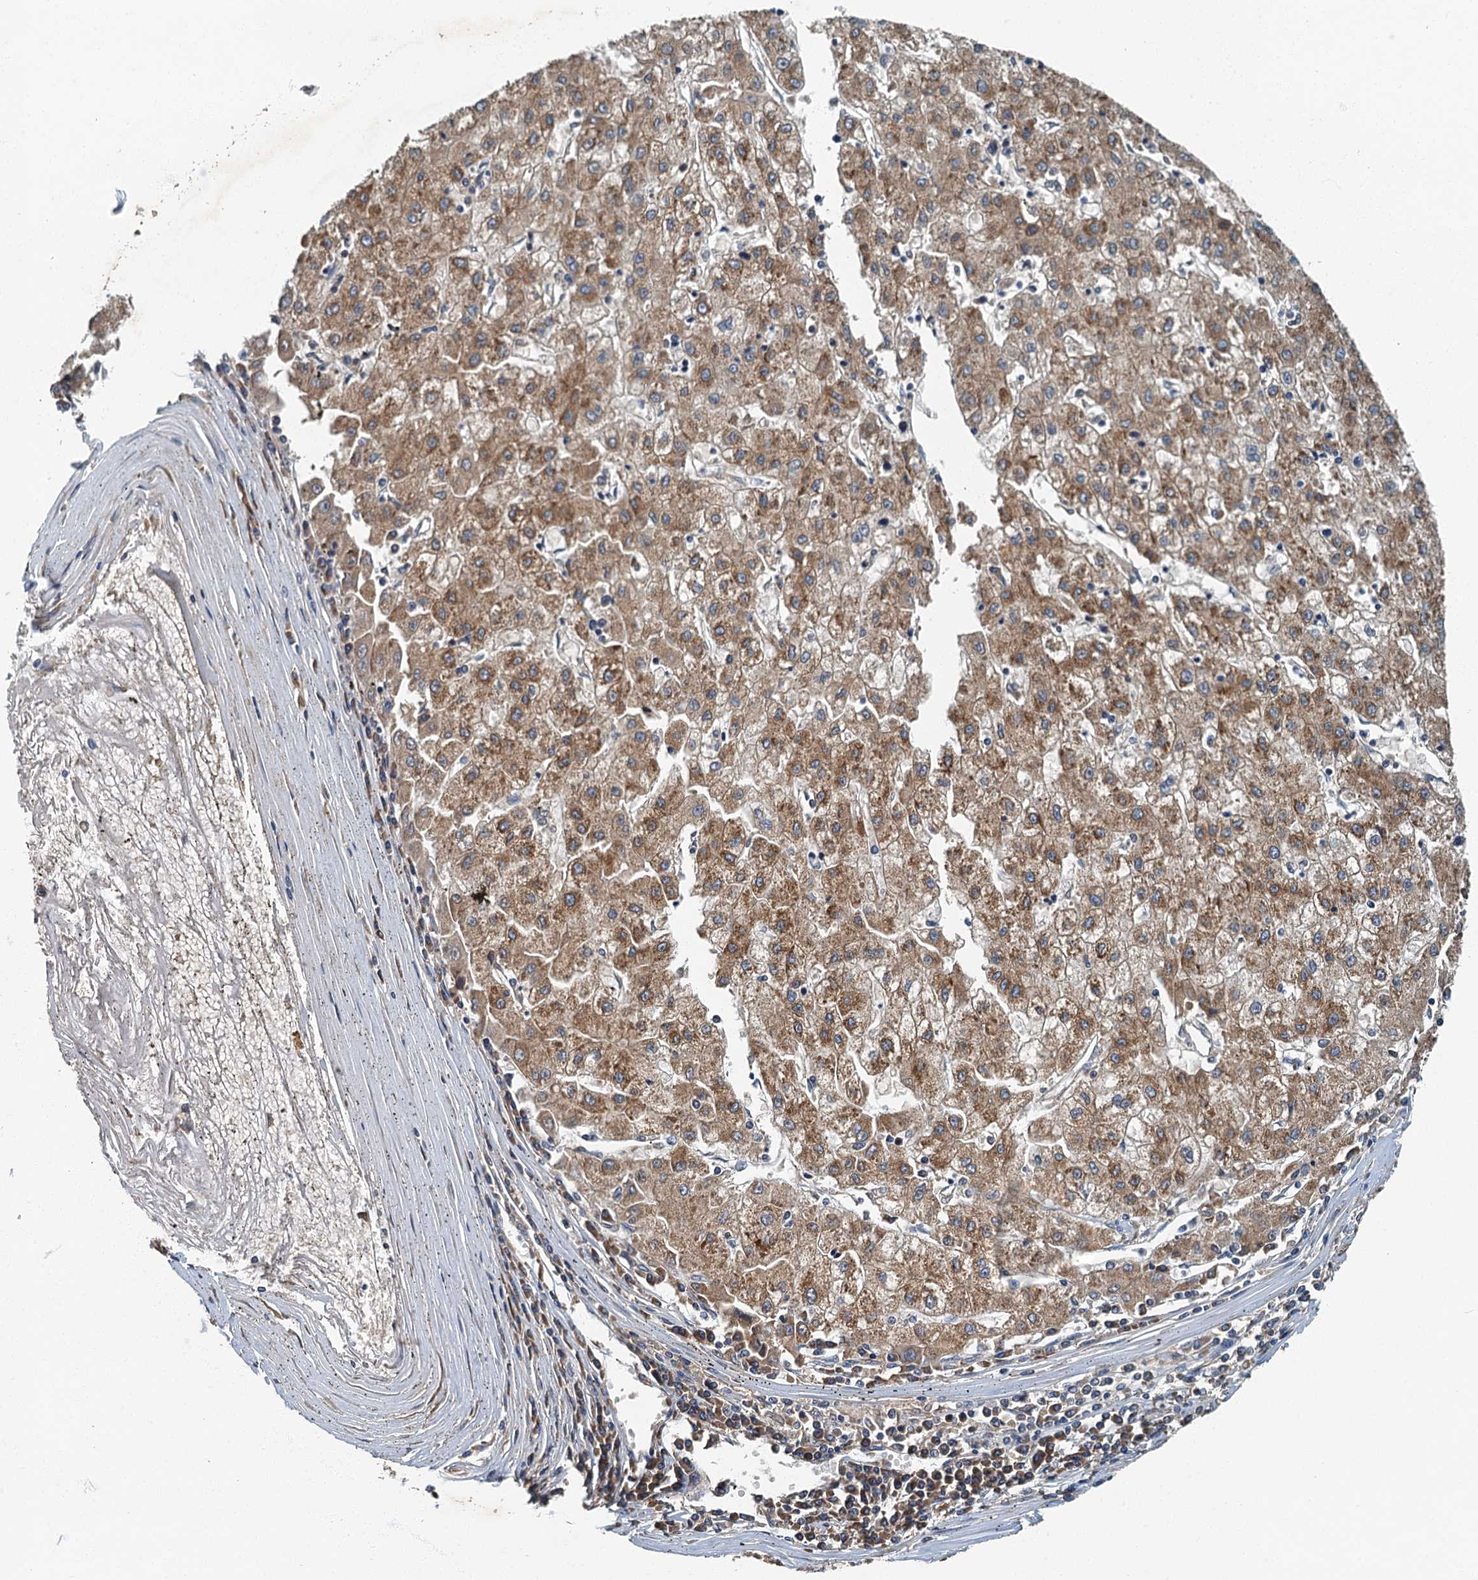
{"staining": {"intensity": "moderate", "quantity": ">75%", "location": "cytoplasmic/membranous"}, "tissue": "liver cancer", "cell_type": "Tumor cells", "image_type": "cancer", "snomed": [{"axis": "morphology", "description": "Carcinoma, Hepatocellular, NOS"}, {"axis": "topography", "description": "Liver"}], "caption": "Moderate cytoplasmic/membranous protein staining is appreciated in approximately >75% of tumor cells in liver hepatocellular carcinoma. (DAB IHC, brown staining for protein, blue staining for nuclei).", "gene": "DDX49", "patient": {"sex": "male", "age": 72}}